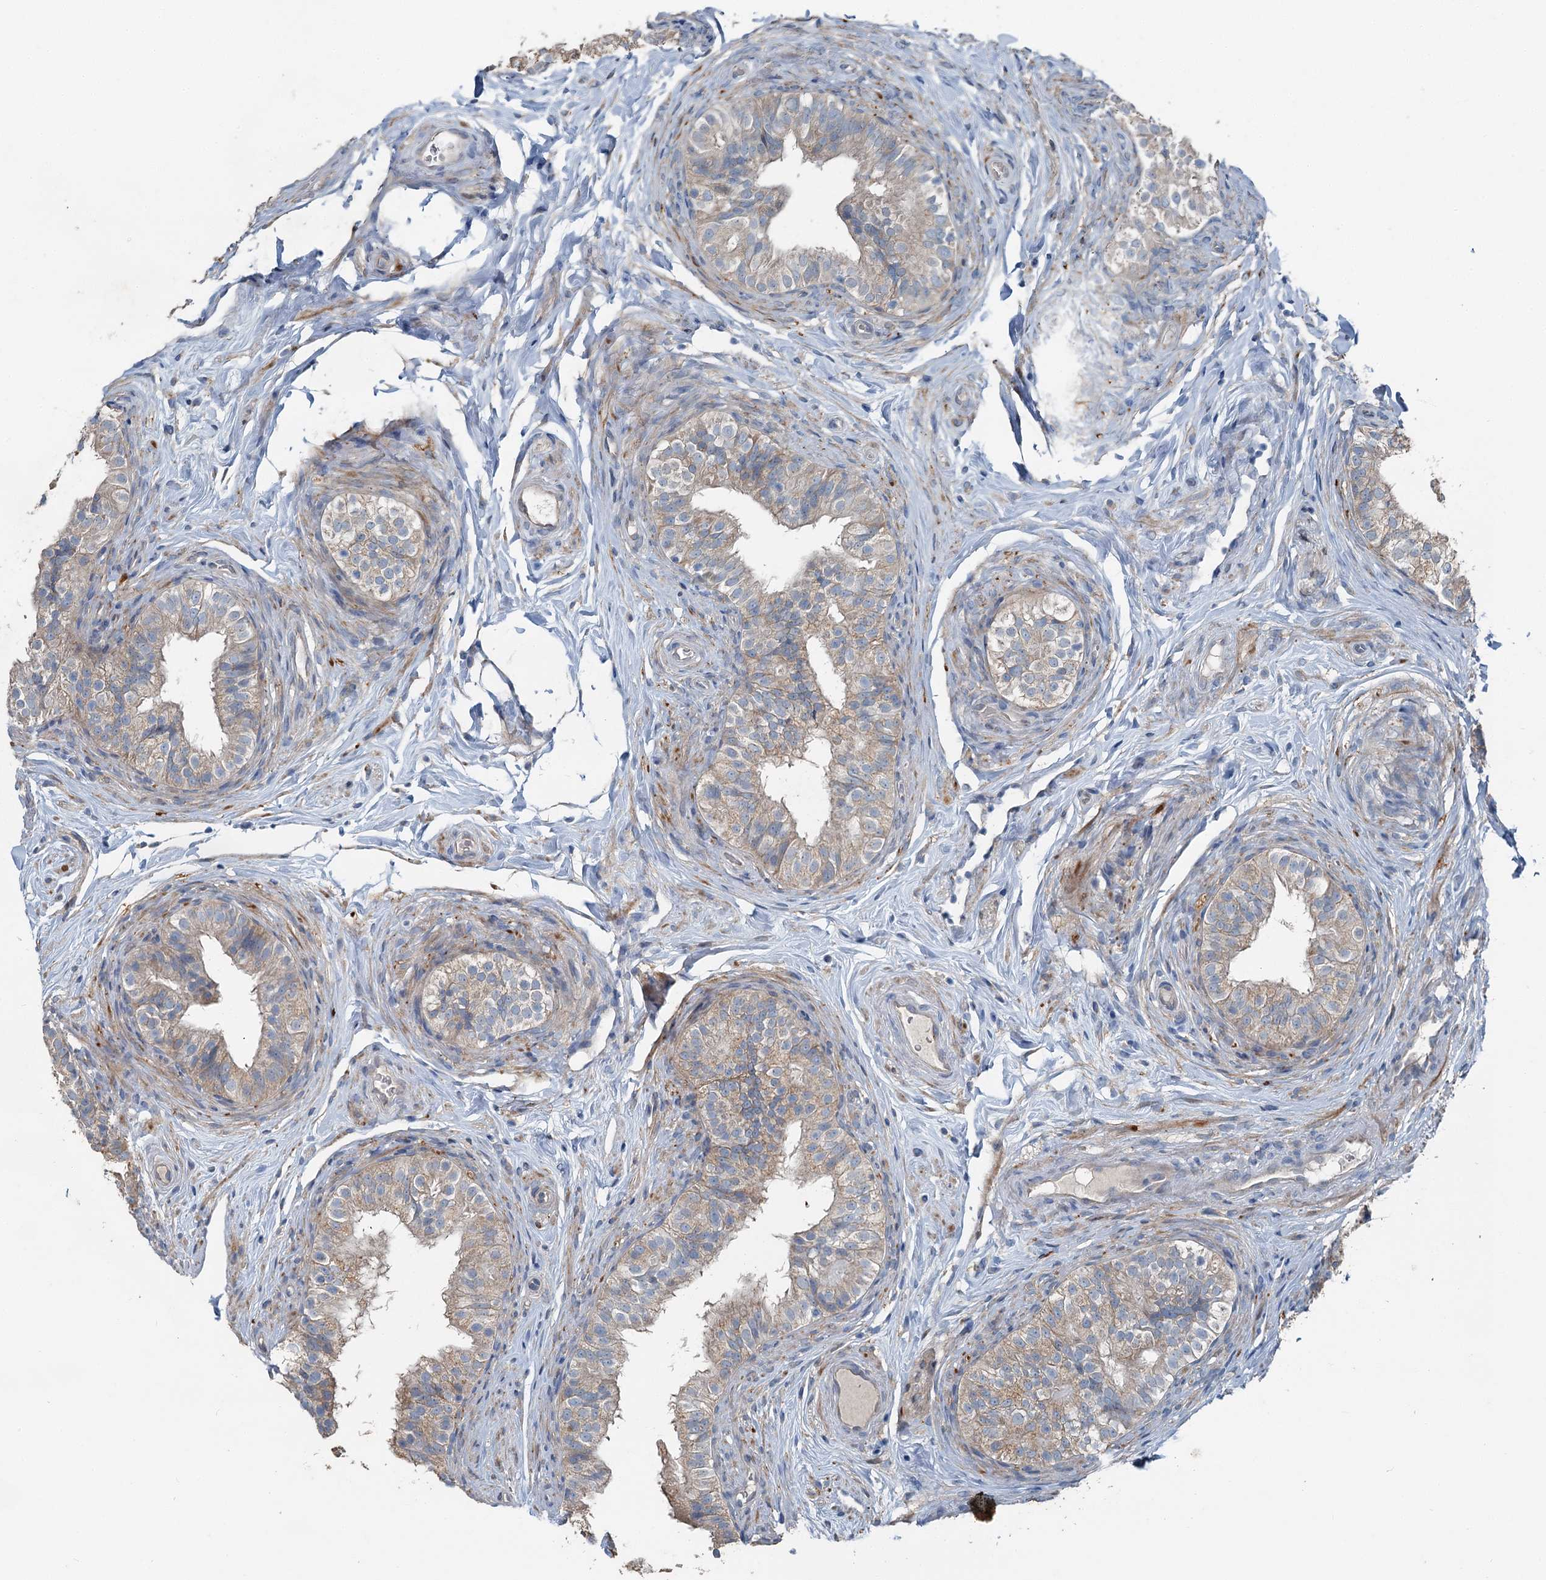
{"staining": {"intensity": "moderate", "quantity": "<25%", "location": "cytoplasmic/membranous"}, "tissue": "epididymis", "cell_type": "Glandular cells", "image_type": "normal", "snomed": [{"axis": "morphology", "description": "Normal tissue, NOS"}, {"axis": "topography", "description": "Epididymis"}], "caption": "Immunohistochemistry (IHC) (DAB) staining of normal epididymis displays moderate cytoplasmic/membranous protein positivity in approximately <25% of glandular cells.", "gene": "C6orf120", "patient": {"sex": "male", "age": 49}}